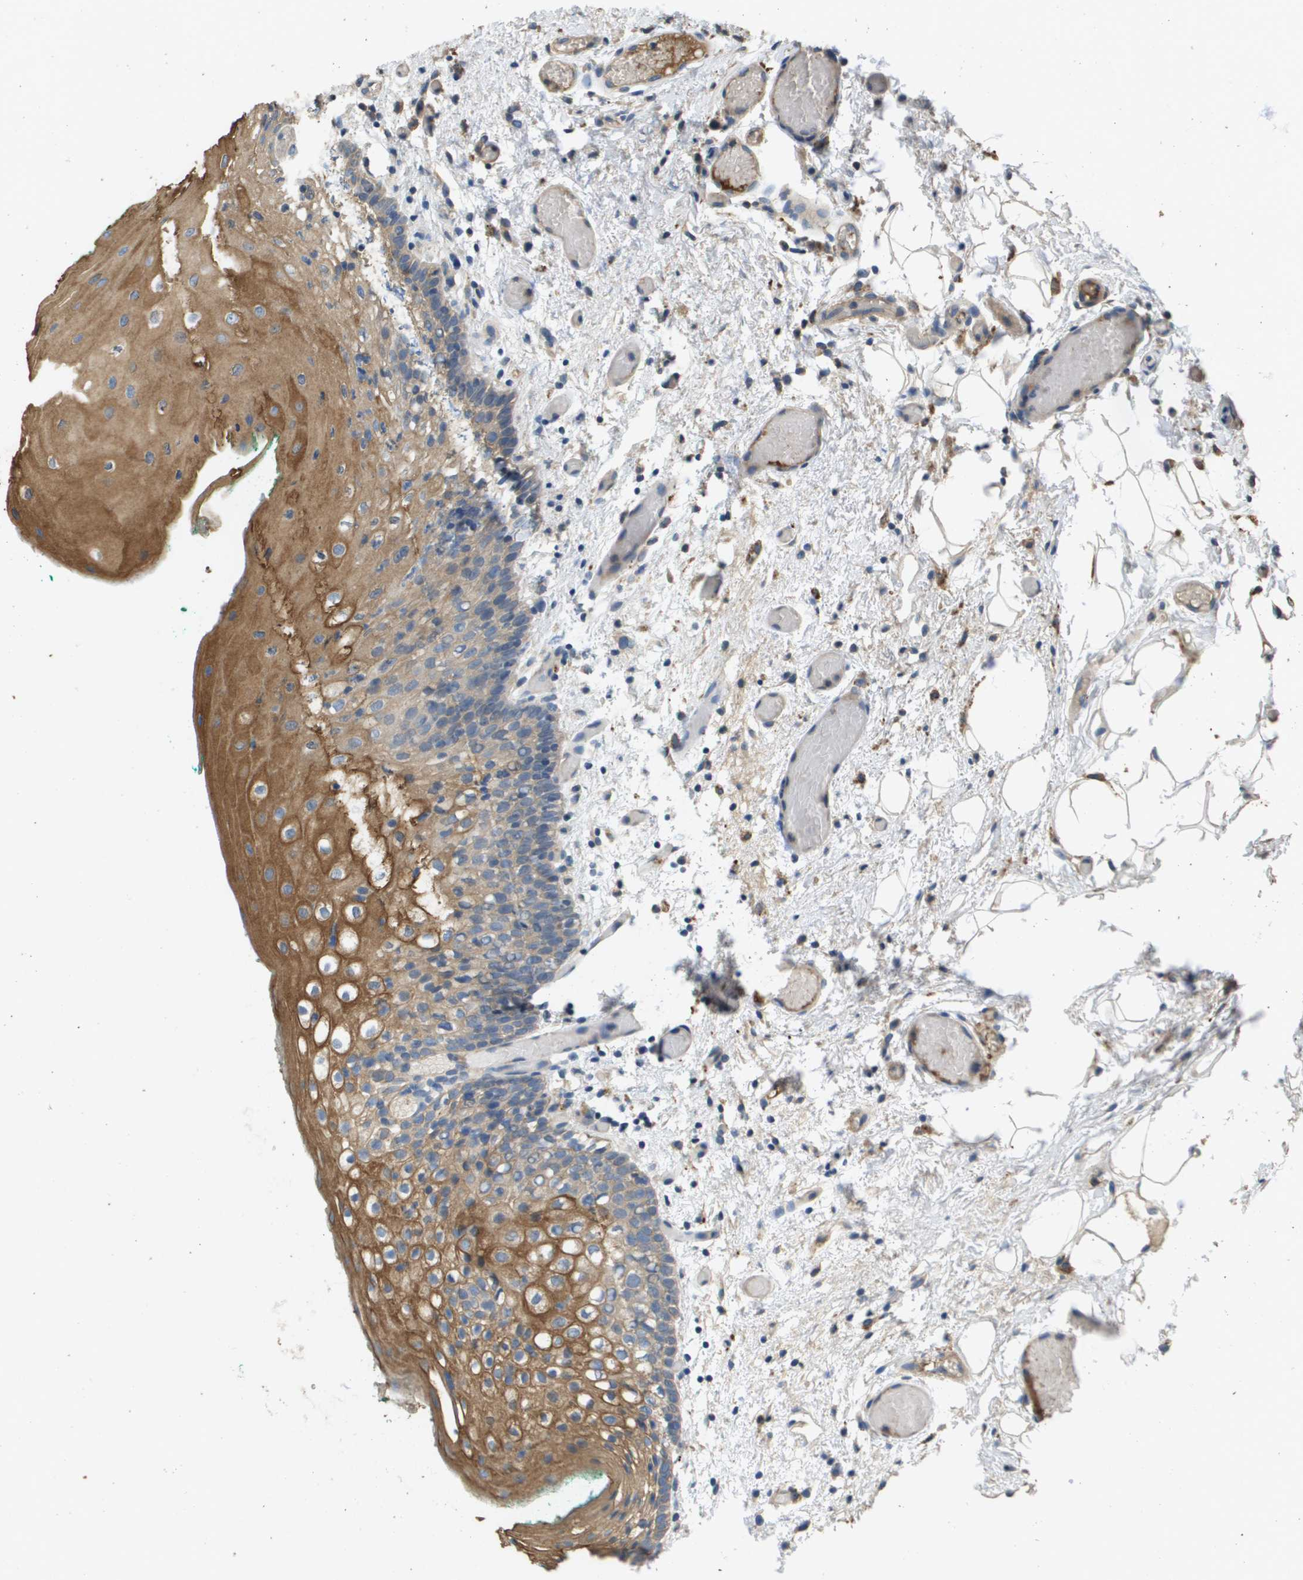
{"staining": {"intensity": "moderate", "quantity": ">75%", "location": "cytoplasmic/membranous"}, "tissue": "oral mucosa", "cell_type": "Squamous epithelial cells", "image_type": "normal", "snomed": [{"axis": "morphology", "description": "Normal tissue, NOS"}, {"axis": "morphology", "description": "Squamous cell carcinoma, NOS"}, {"axis": "topography", "description": "Oral tissue"}, {"axis": "topography", "description": "Salivary gland"}, {"axis": "topography", "description": "Head-Neck"}], "caption": "Human oral mucosa stained for a protein (brown) exhibits moderate cytoplasmic/membranous positive staining in about >75% of squamous epithelial cells.", "gene": "KRT23", "patient": {"sex": "female", "age": 62}}